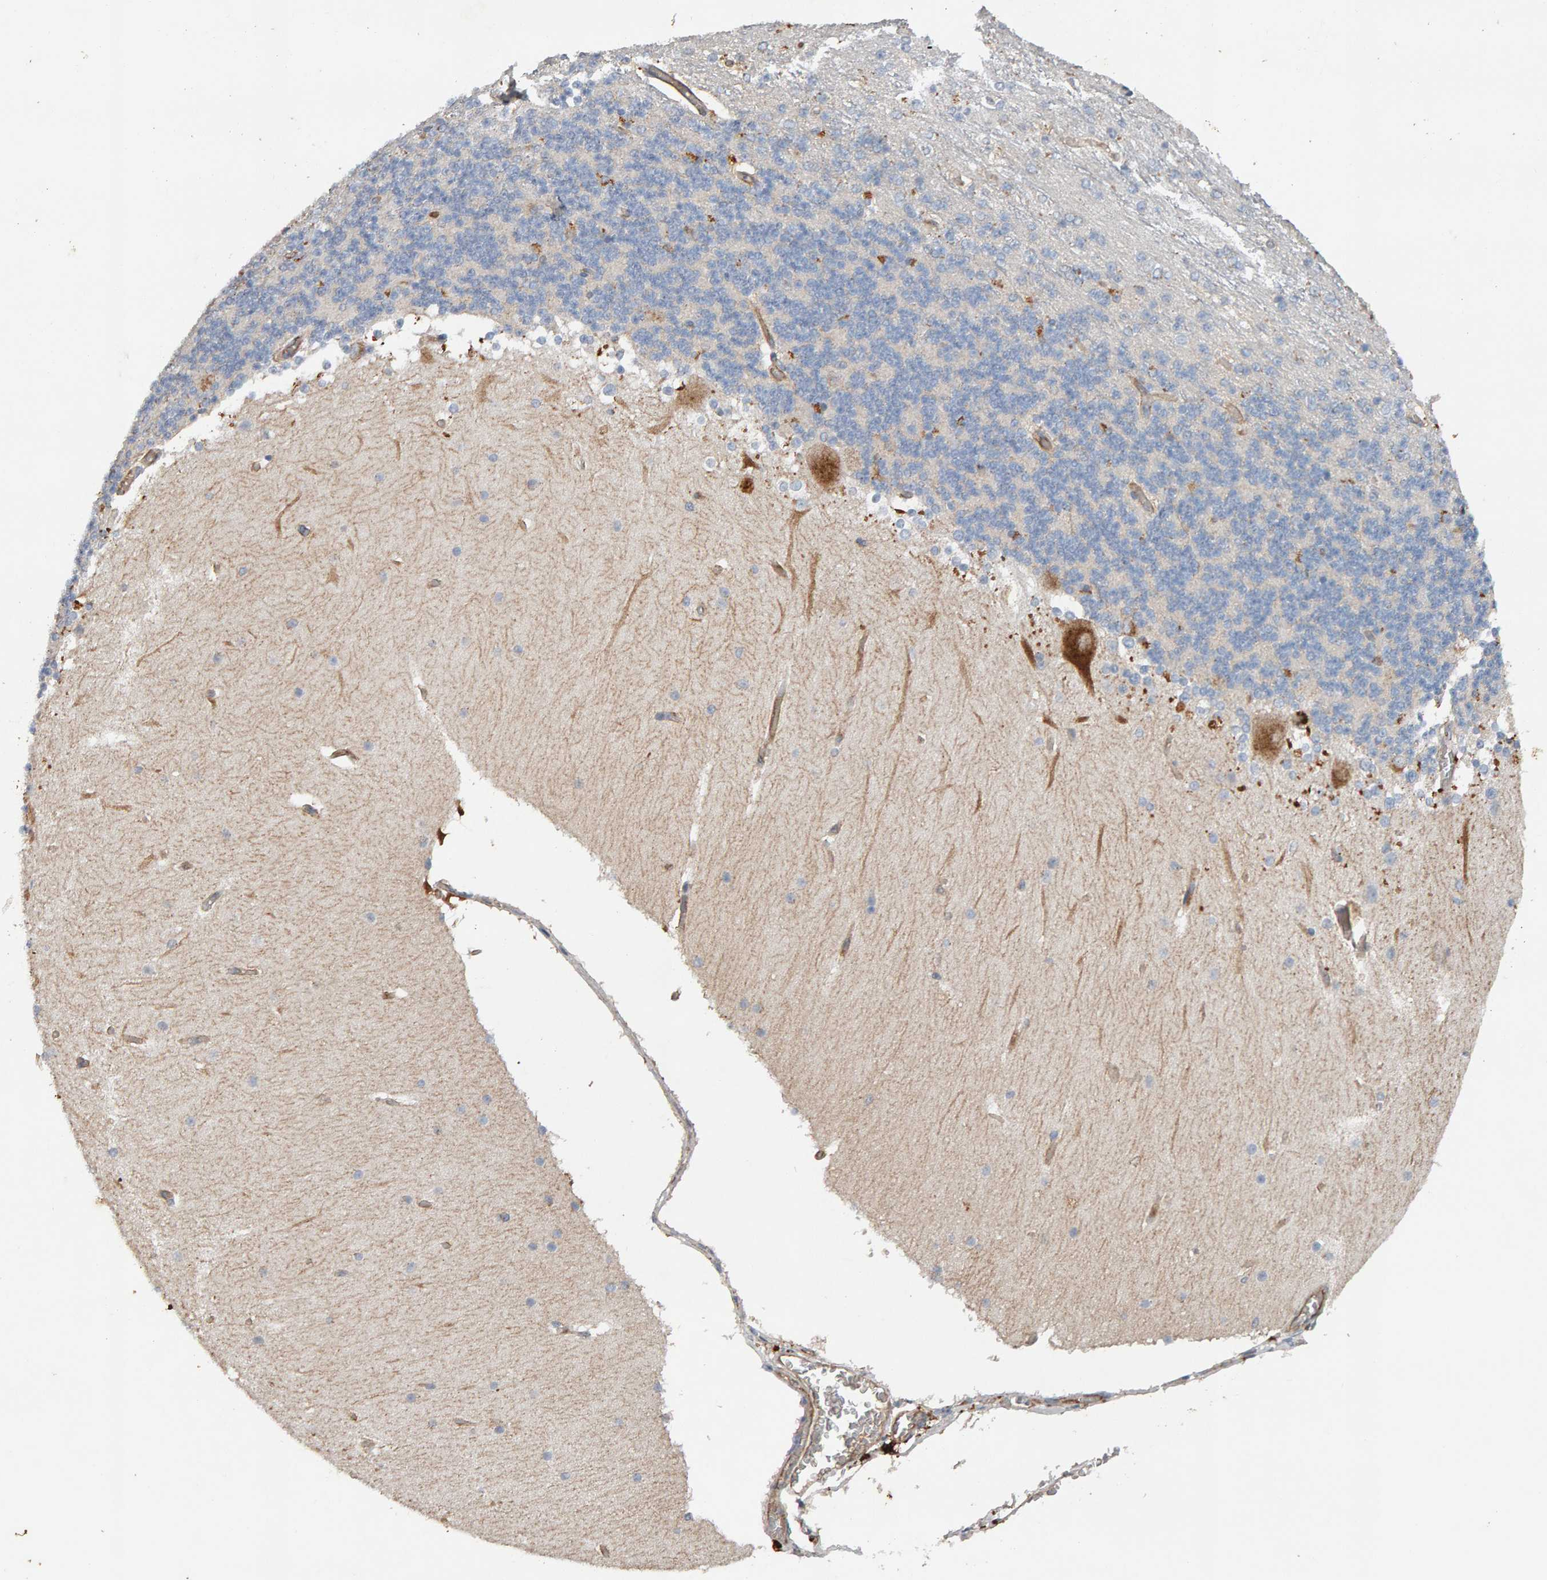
{"staining": {"intensity": "negative", "quantity": "none", "location": "none"}, "tissue": "cerebellum", "cell_type": "Cells in granular layer", "image_type": "normal", "snomed": [{"axis": "morphology", "description": "Normal tissue, NOS"}, {"axis": "topography", "description": "Cerebellum"}], "caption": "Photomicrograph shows no protein staining in cells in granular layer of normal cerebellum. Brightfield microscopy of immunohistochemistry (IHC) stained with DAB (brown) and hematoxylin (blue), captured at high magnification.", "gene": "PTPRM", "patient": {"sex": "female", "age": 19}}